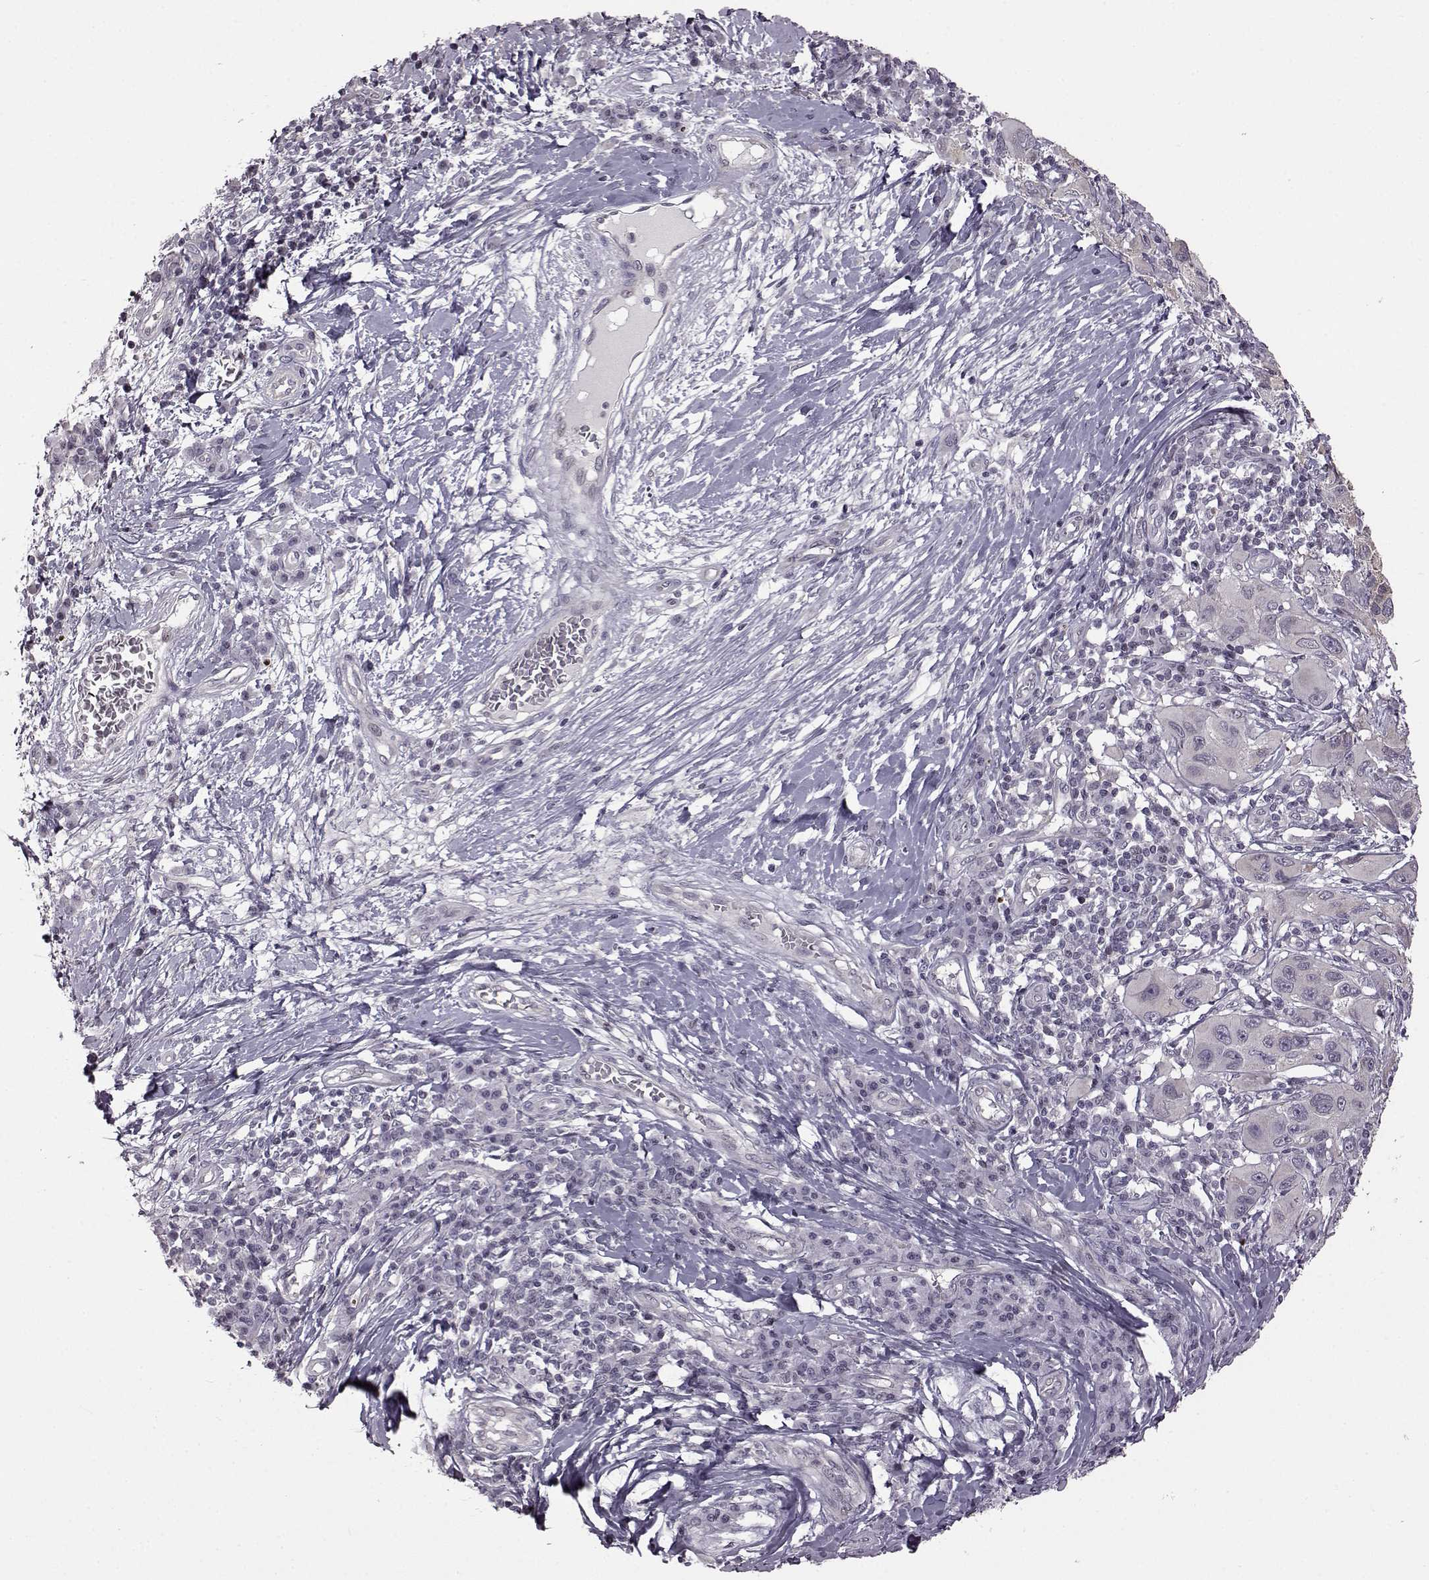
{"staining": {"intensity": "negative", "quantity": "none", "location": "none"}, "tissue": "melanoma", "cell_type": "Tumor cells", "image_type": "cancer", "snomed": [{"axis": "morphology", "description": "Malignant melanoma, NOS"}, {"axis": "topography", "description": "Skin"}], "caption": "Tumor cells show no significant protein positivity in malignant melanoma. Nuclei are stained in blue.", "gene": "GAL", "patient": {"sex": "male", "age": 53}}